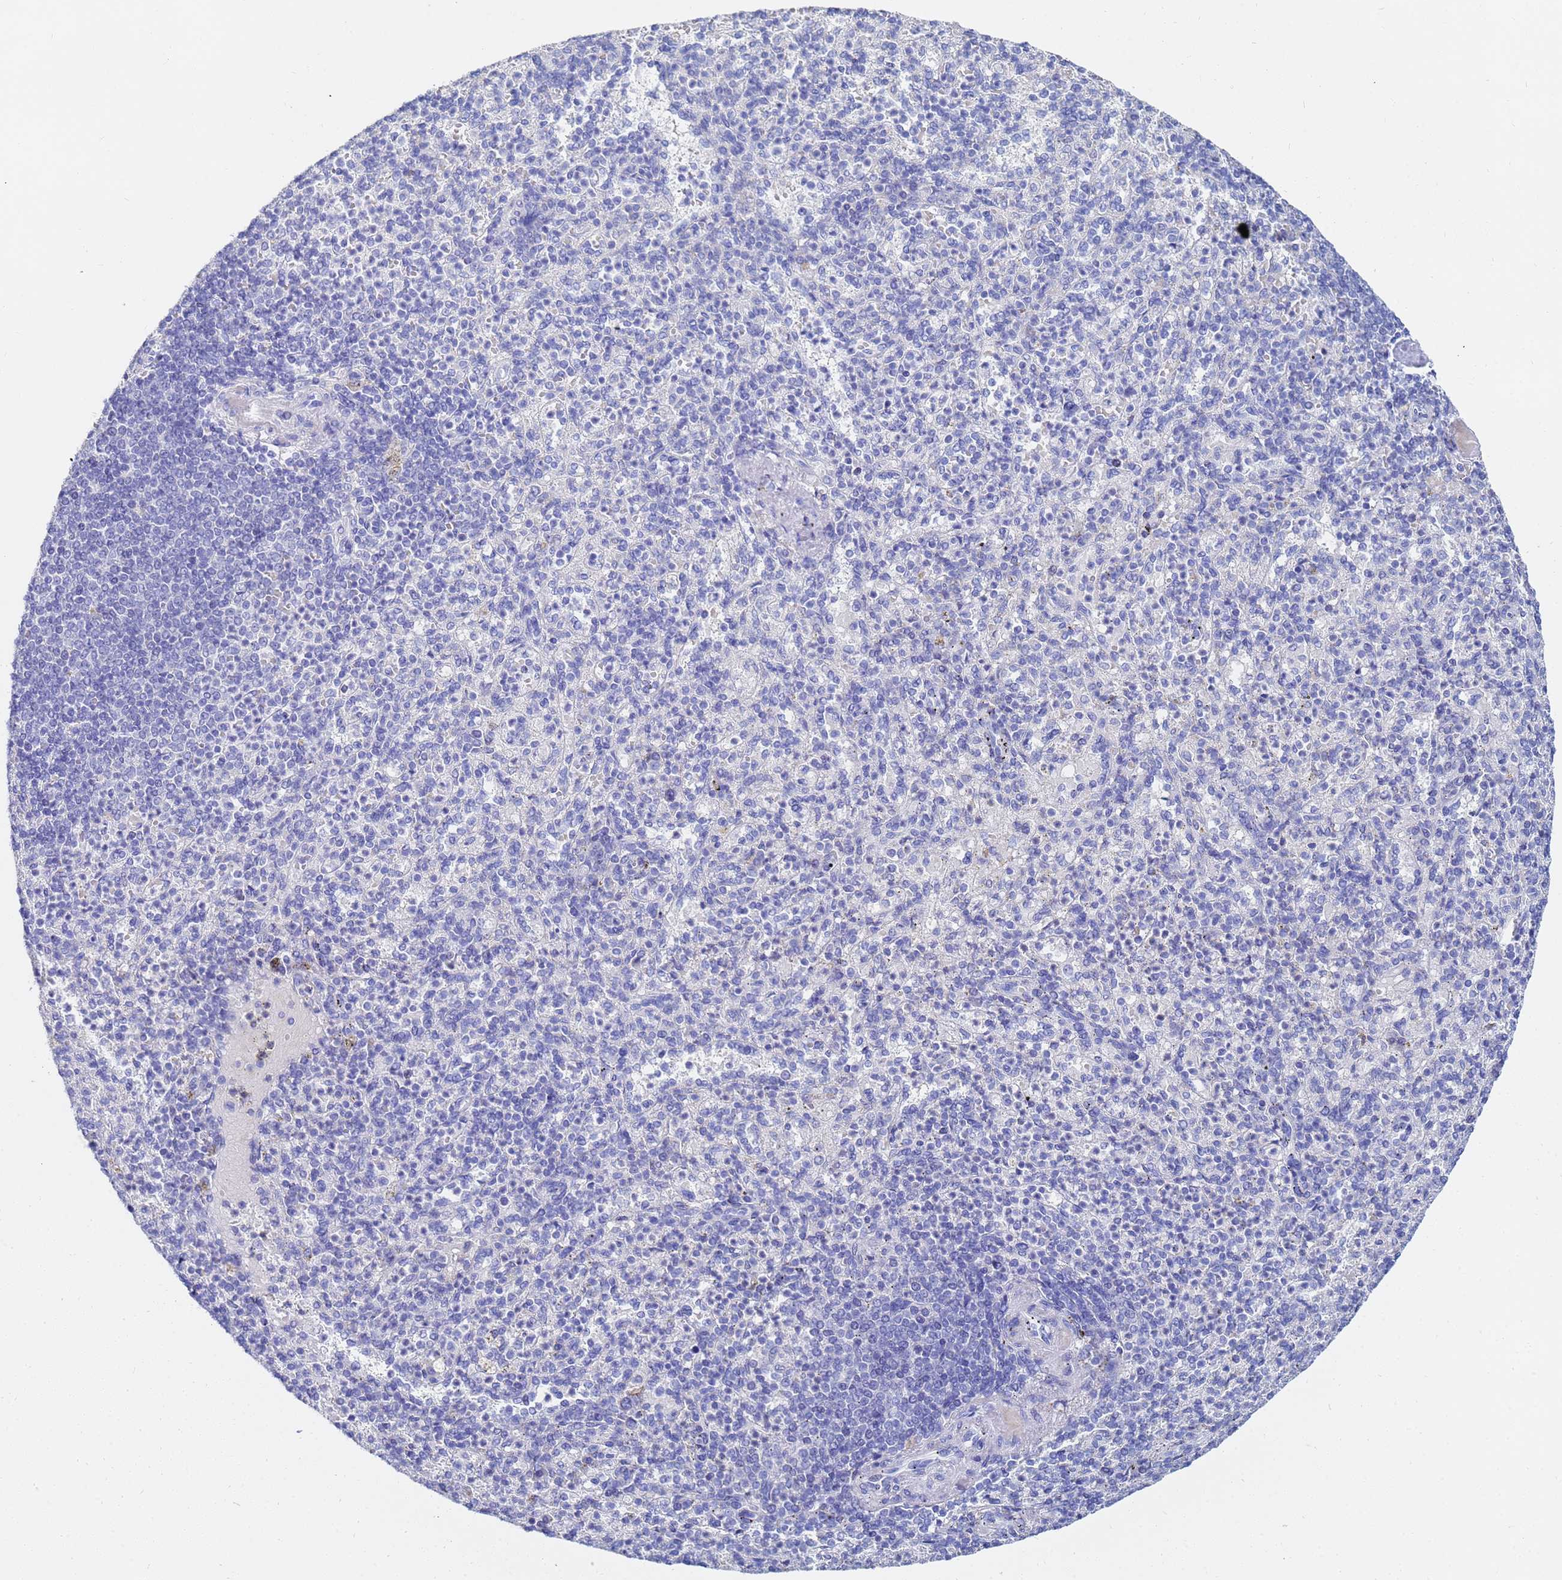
{"staining": {"intensity": "negative", "quantity": "none", "location": "none"}, "tissue": "spleen", "cell_type": "Cells in red pulp", "image_type": "normal", "snomed": [{"axis": "morphology", "description": "Normal tissue, NOS"}, {"axis": "topography", "description": "Spleen"}], "caption": "Immunohistochemistry (IHC) of normal spleen demonstrates no positivity in cells in red pulp. Nuclei are stained in blue.", "gene": "C2orf72", "patient": {"sex": "female", "age": 74}}